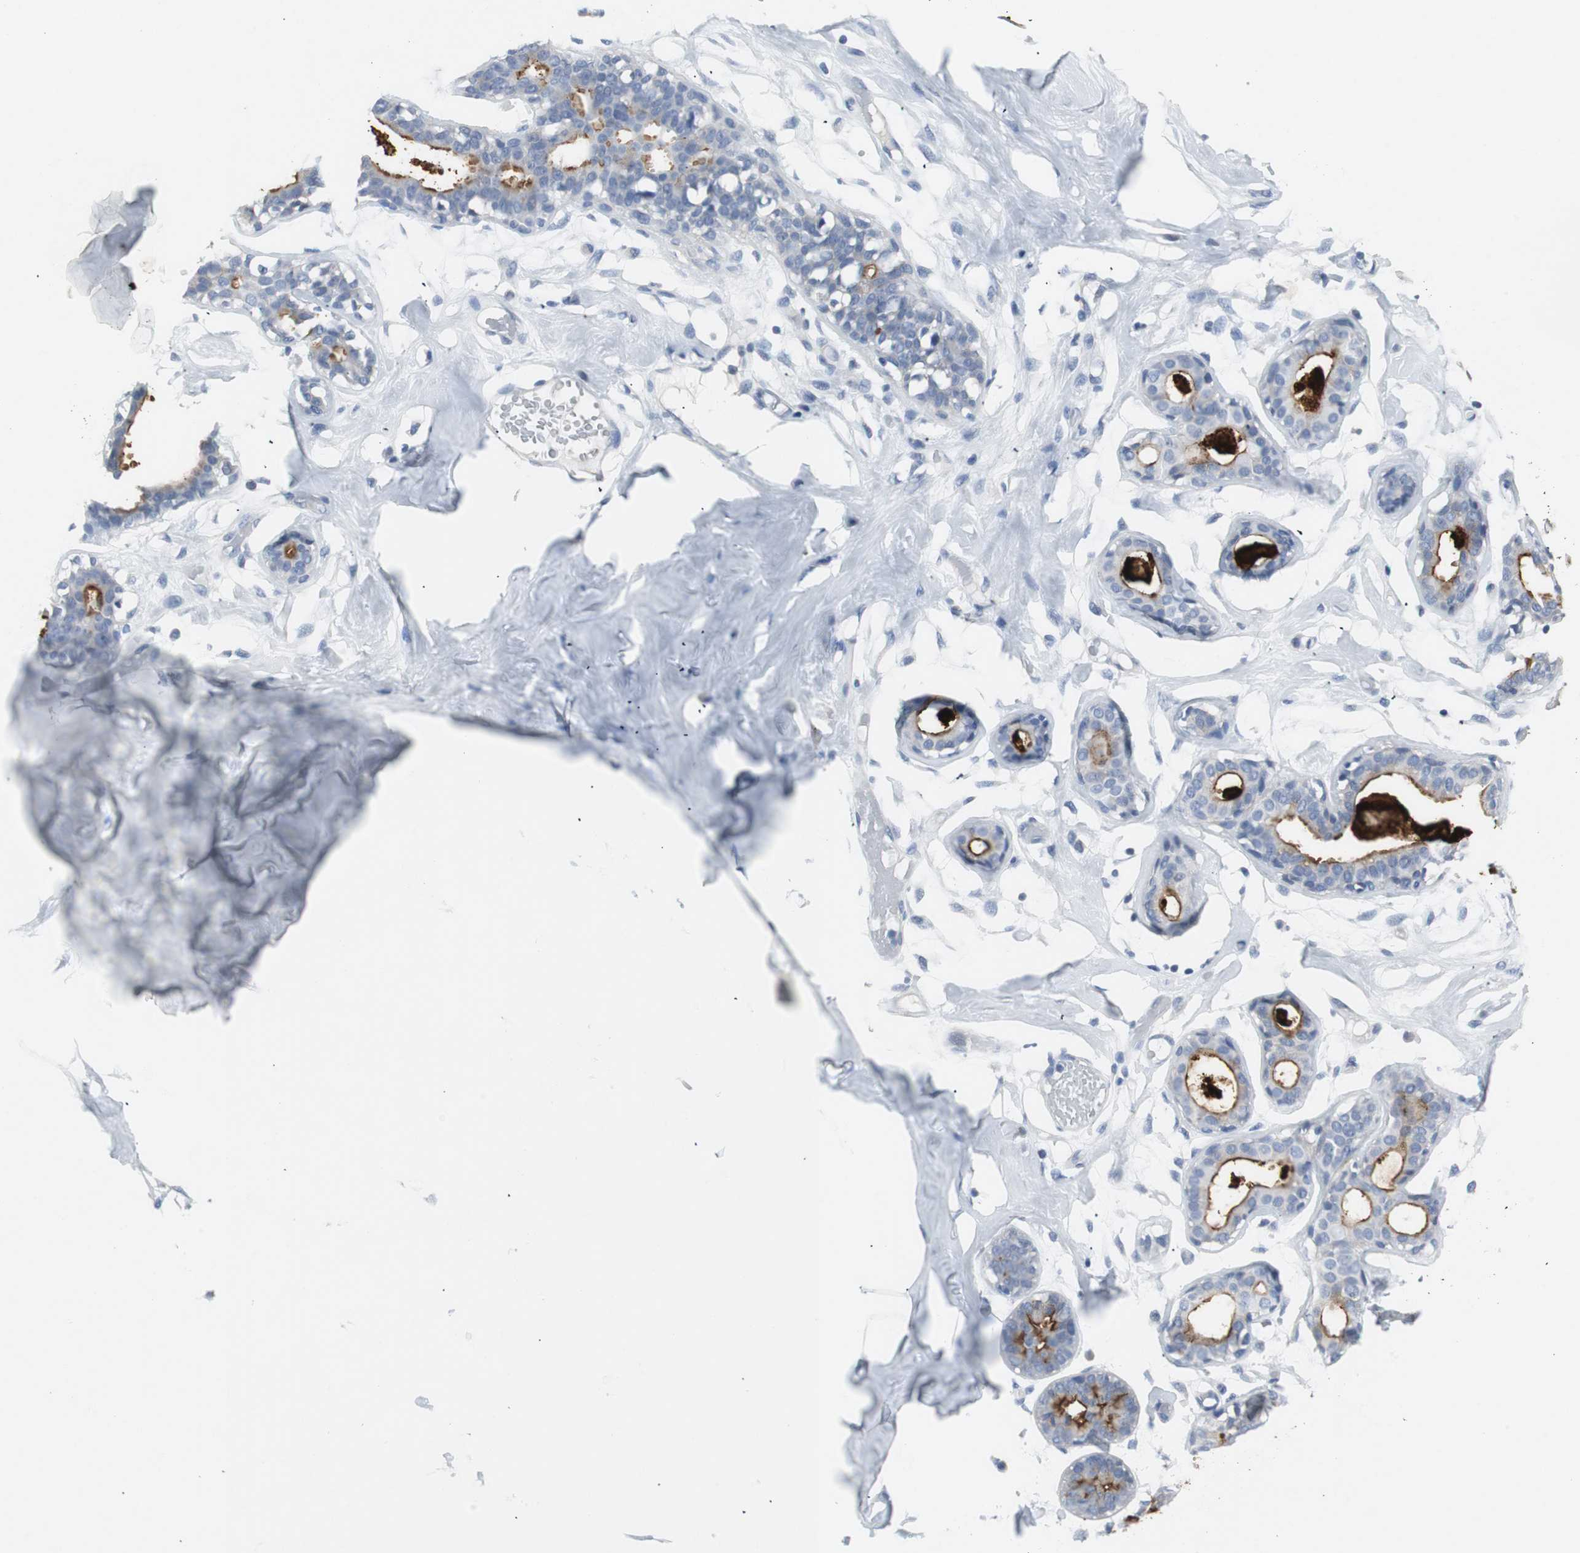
{"staining": {"intensity": "negative", "quantity": "none", "location": "none"}, "tissue": "breast", "cell_type": "Adipocytes", "image_type": "normal", "snomed": [{"axis": "morphology", "description": "Normal tissue, NOS"}, {"axis": "topography", "description": "Breast"}, {"axis": "topography", "description": "Soft tissue"}], "caption": "Human breast stained for a protein using immunohistochemistry displays no positivity in adipocytes.", "gene": "LRP2", "patient": {"sex": "female", "age": 25}}